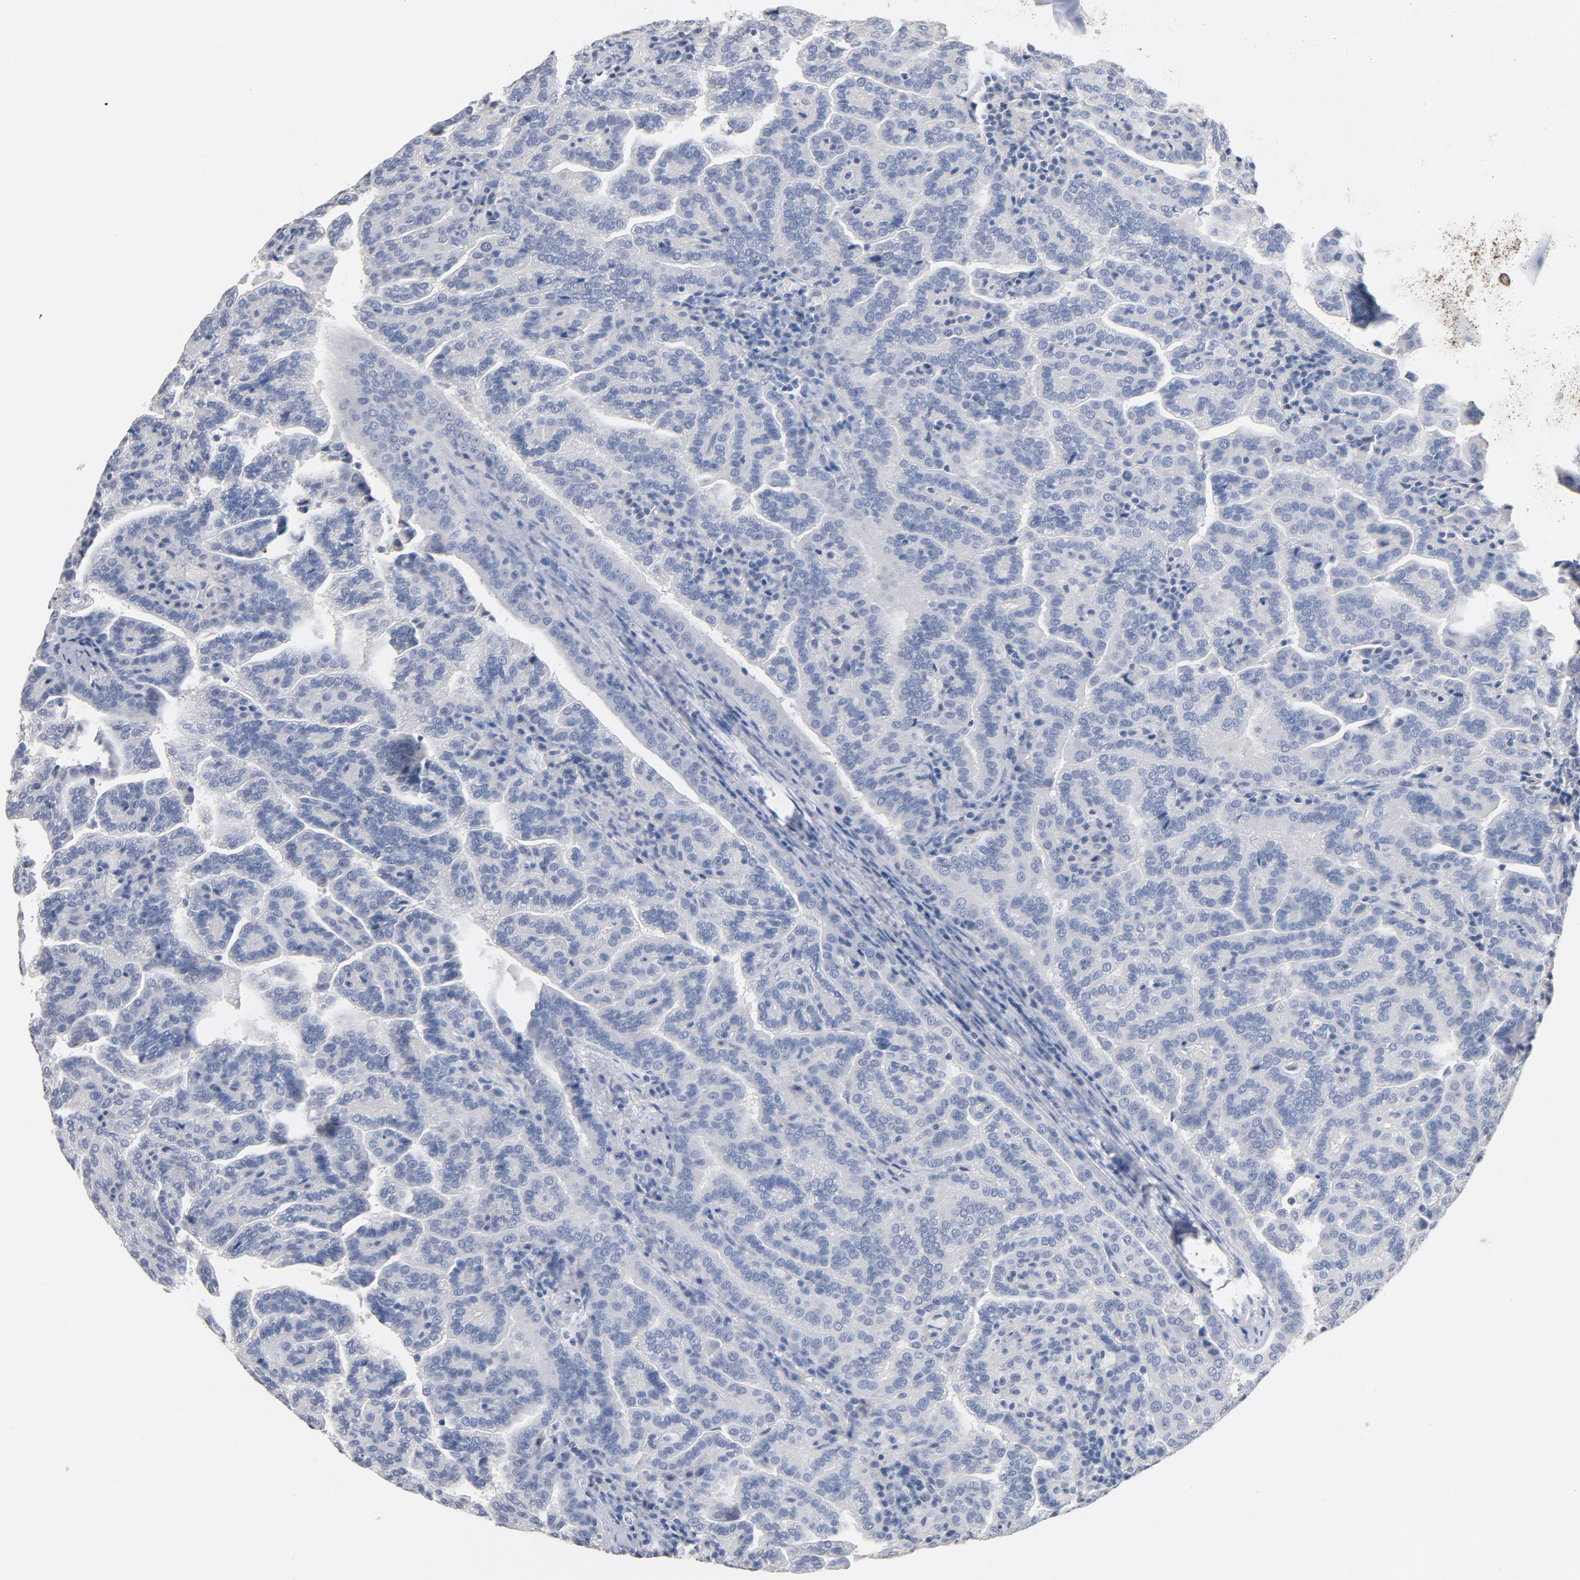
{"staining": {"intensity": "negative", "quantity": "none", "location": "none"}, "tissue": "renal cancer", "cell_type": "Tumor cells", "image_type": "cancer", "snomed": [{"axis": "morphology", "description": "Adenocarcinoma, NOS"}, {"axis": "topography", "description": "Kidney"}], "caption": "Renal cancer was stained to show a protein in brown. There is no significant expression in tumor cells. (Stains: DAB (3,3'-diaminobenzidine) IHC with hematoxylin counter stain, Microscopy: brightfield microscopy at high magnification).", "gene": "ZCCHC13", "patient": {"sex": "male", "age": 61}}